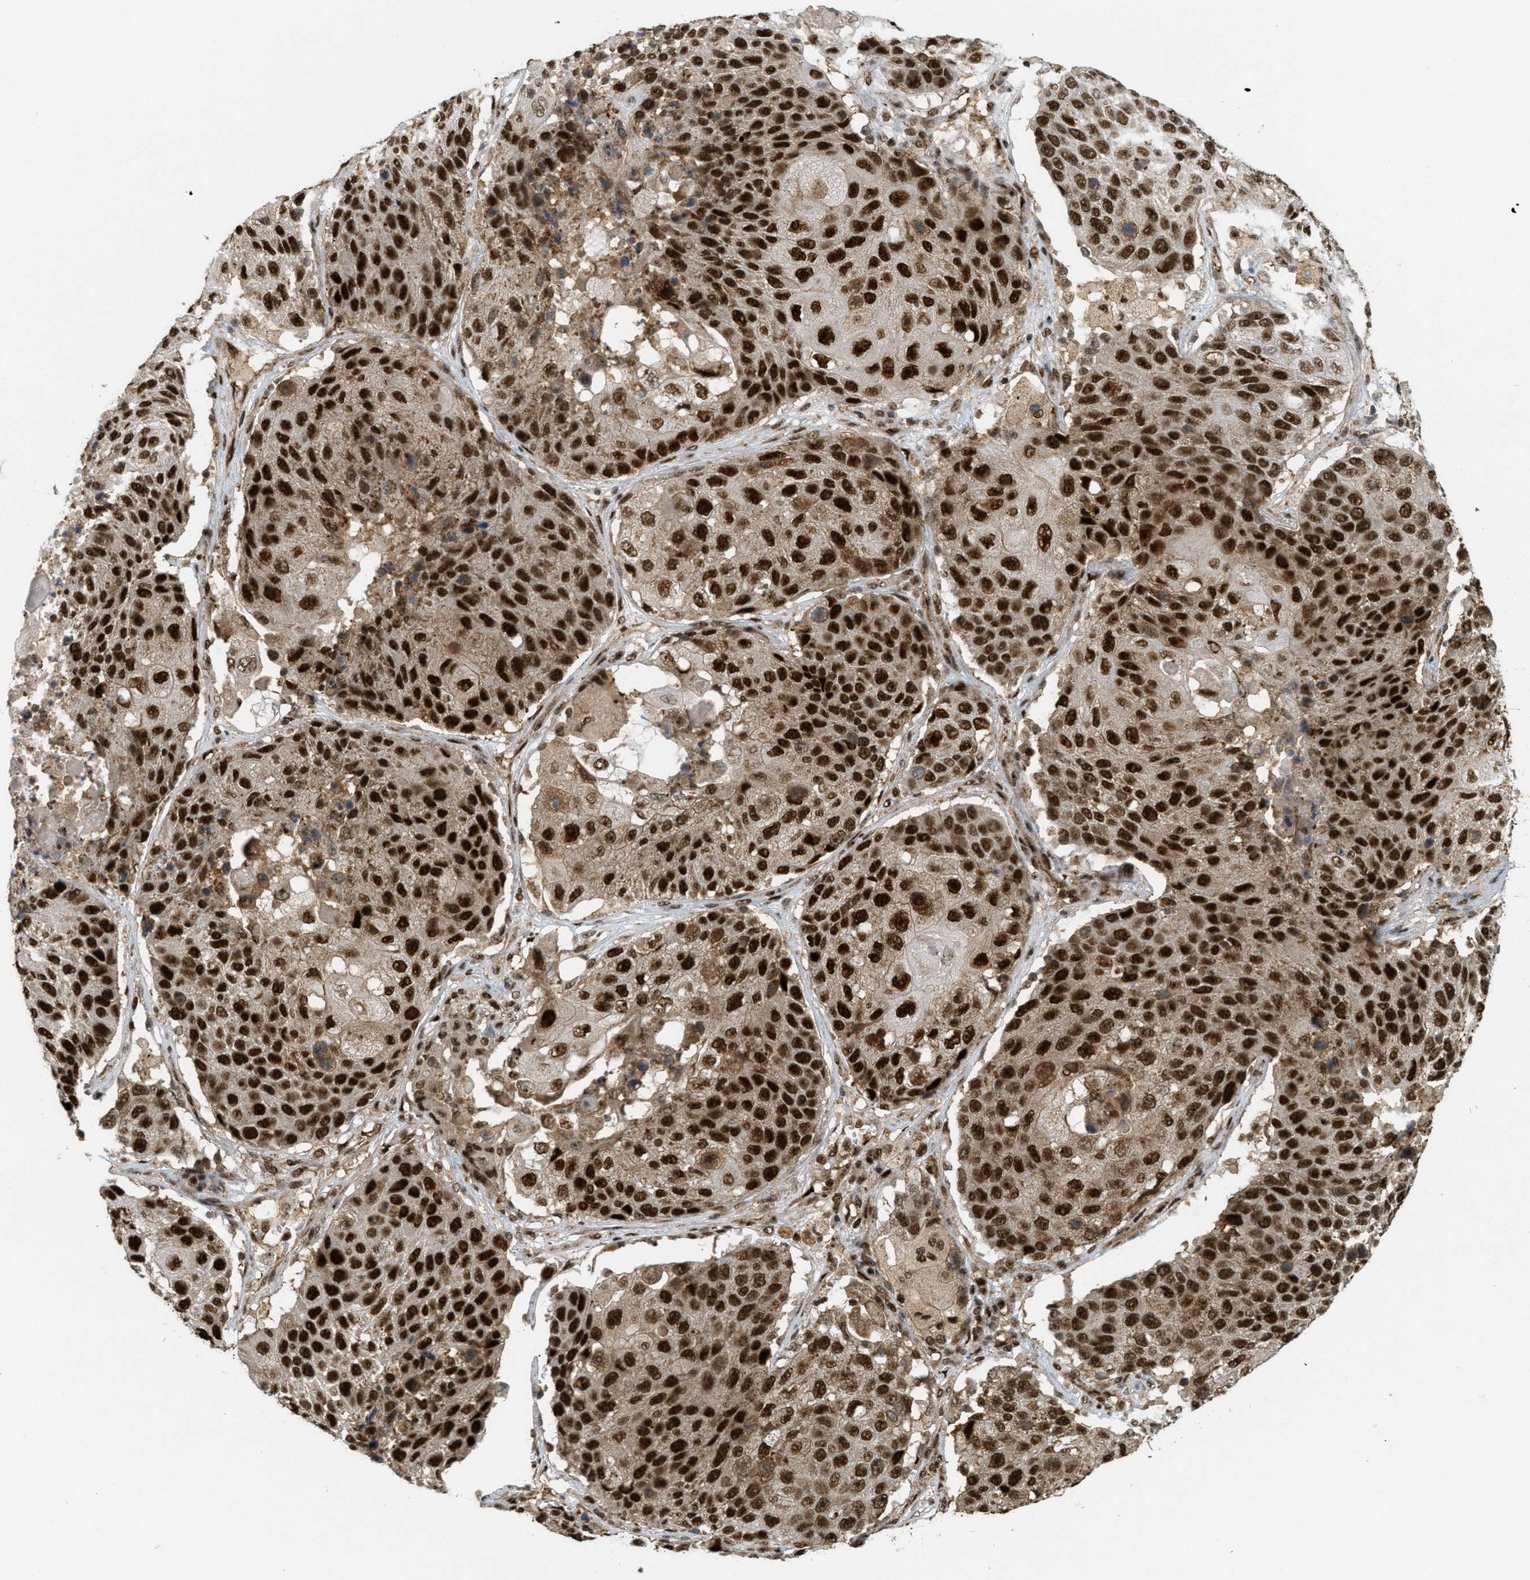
{"staining": {"intensity": "strong", "quantity": ">75%", "location": "cytoplasmic/membranous,nuclear"}, "tissue": "lung cancer", "cell_type": "Tumor cells", "image_type": "cancer", "snomed": [{"axis": "morphology", "description": "Squamous cell carcinoma, NOS"}, {"axis": "topography", "description": "Lung"}], "caption": "Brown immunohistochemical staining in squamous cell carcinoma (lung) exhibits strong cytoplasmic/membranous and nuclear expression in approximately >75% of tumor cells. (DAB IHC with brightfield microscopy, high magnification).", "gene": "TLK1", "patient": {"sex": "male", "age": 61}}